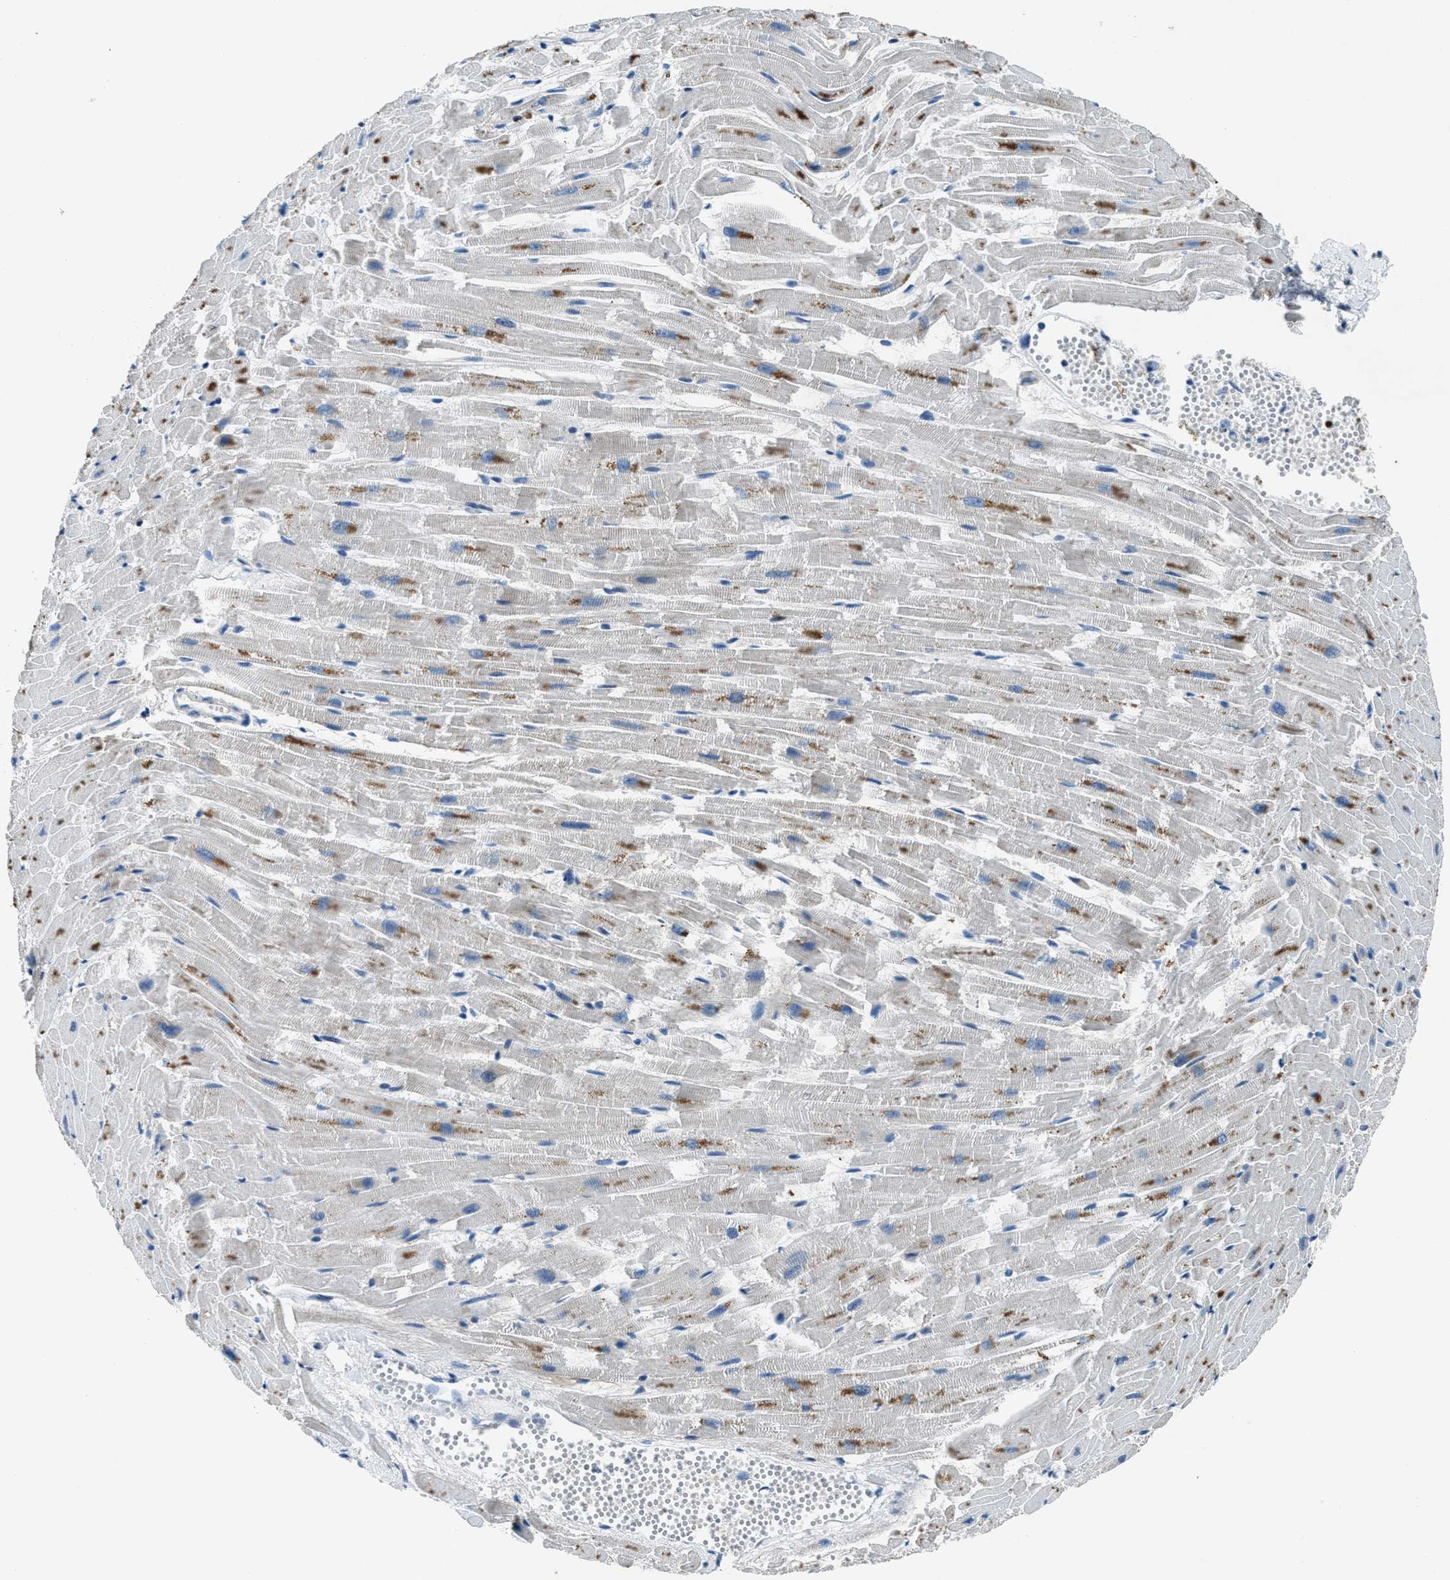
{"staining": {"intensity": "moderate", "quantity": "25%-75%", "location": "cytoplasmic/membranous"}, "tissue": "heart muscle", "cell_type": "Cardiomyocytes", "image_type": "normal", "snomed": [{"axis": "morphology", "description": "Normal tissue, NOS"}, {"axis": "topography", "description": "Heart"}], "caption": "IHC of unremarkable heart muscle shows medium levels of moderate cytoplasmic/membranous staining in approximately 25%-75% of cardiomyocytes. Immunohistochemistry (ihc) stains the protein of interest in brown and the nuclei are stained blue.", "gene": "ADAM2", "patient": {"sex": "female", "age": 19}}